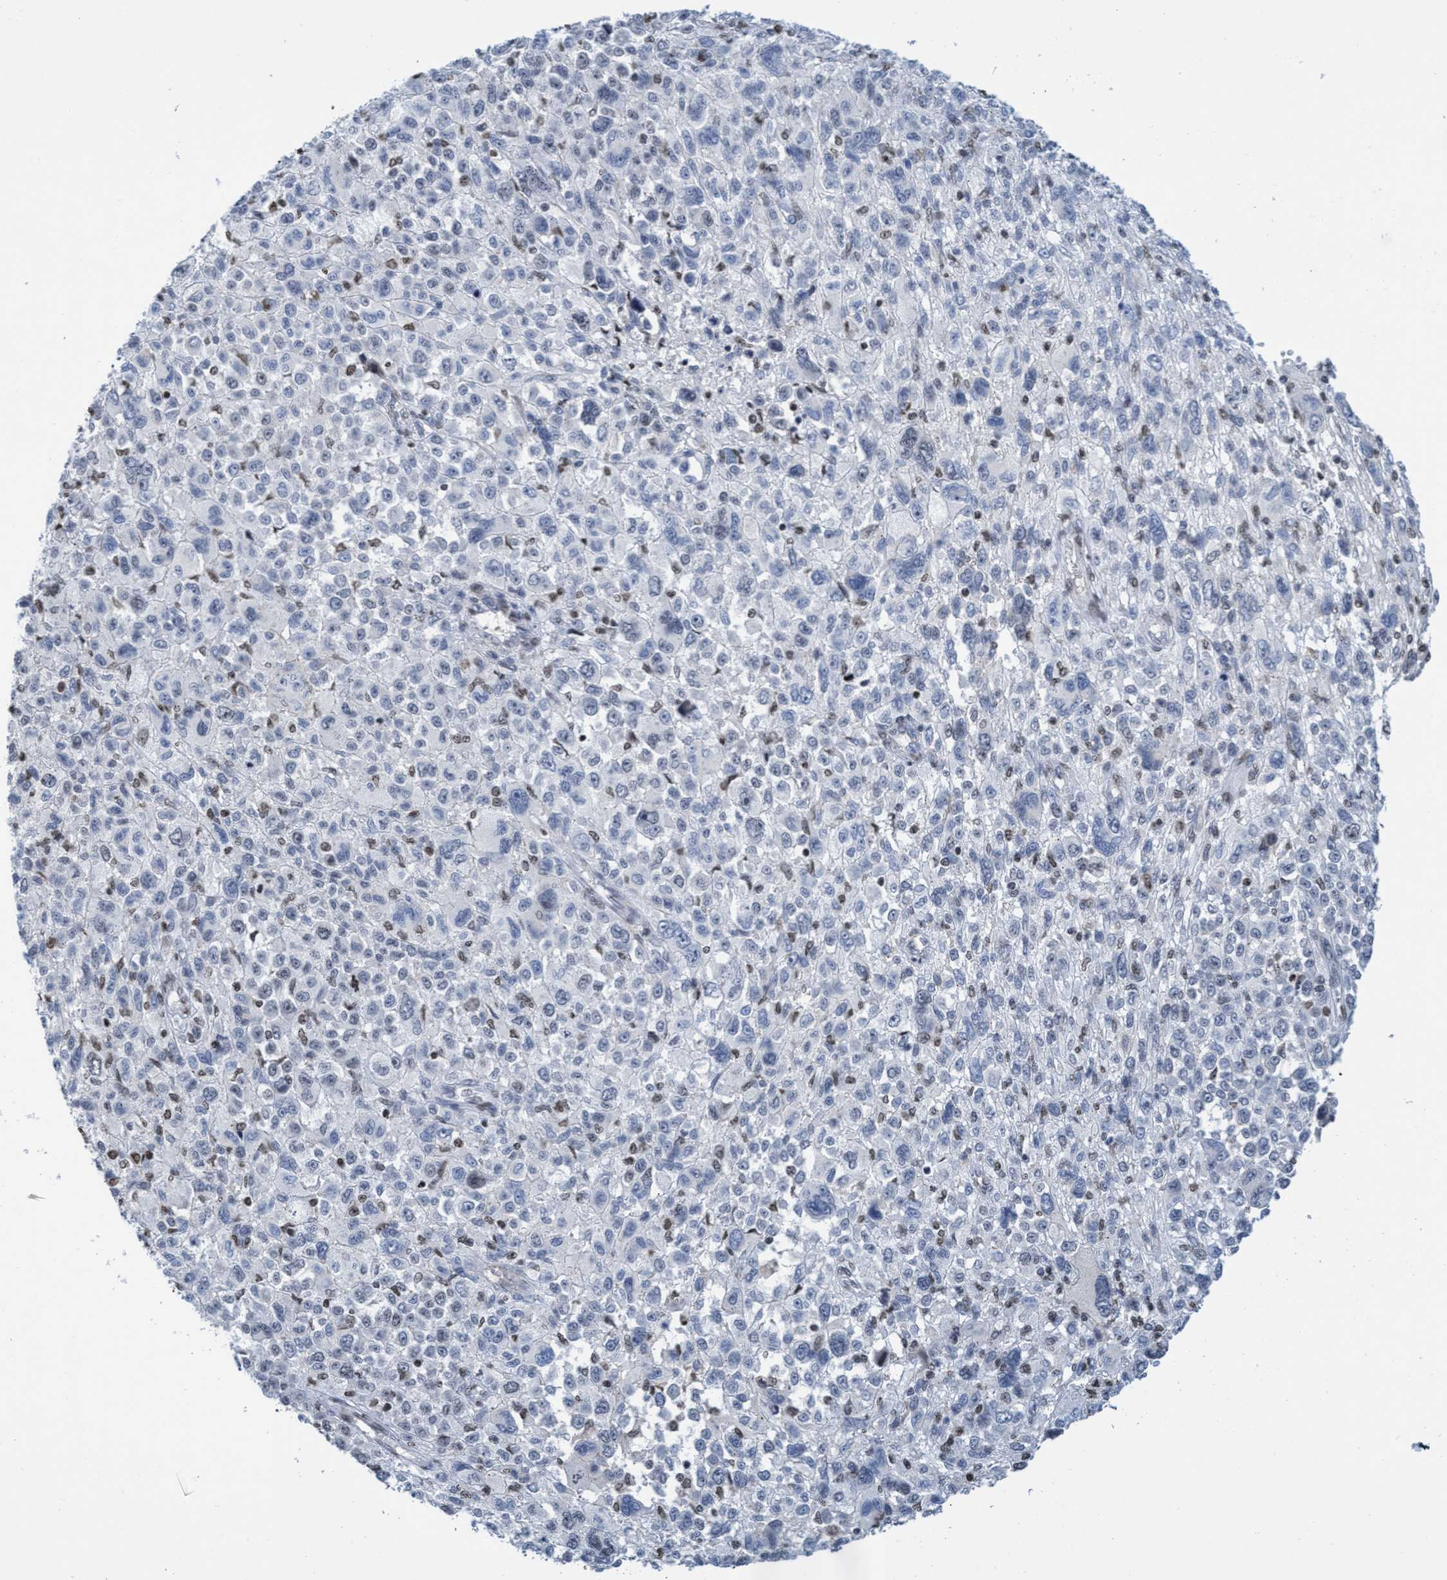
{"staining": {"intensity": "negative", "quantity": "none", "location": "none"}, "tissue": "melanoma", "cell_type": "Tumor cells", "image_type": "cancer", "snomed": [{"axis": "morphology", "description": "Malignant melanoma, NOS"}, {"axis": "topography", "description": "Skin"}], "caption": "High magnification brightfield microscopy of malignant melanoma stained with DAB (brown) and counterstained with hematoxylin (blue): tumor cells show no significant expression.", "gene": "CBX2", "patient": {"sex": "female", "age": 55}}